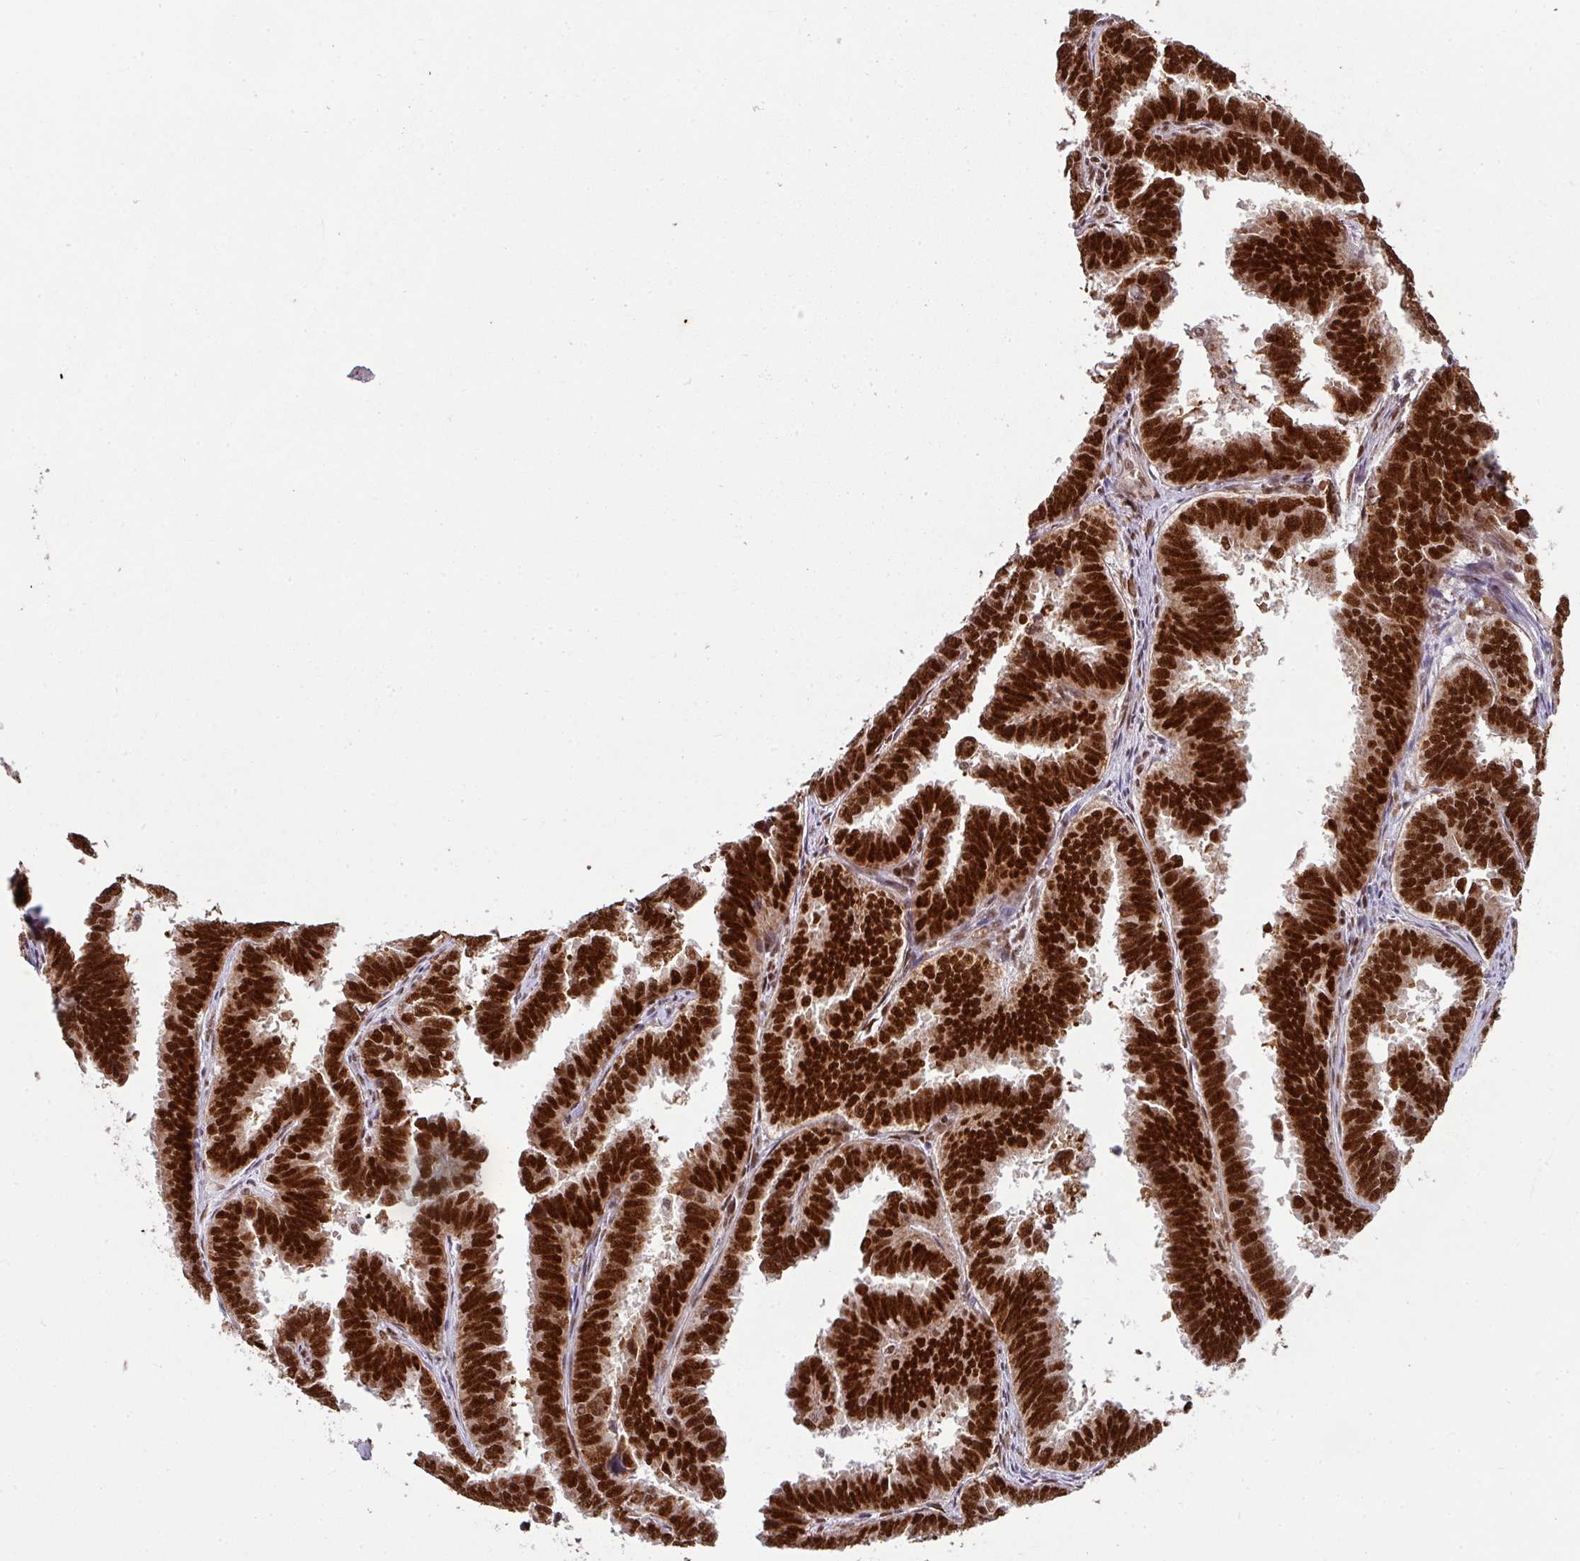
{"staining": {"intensity": "strong", "quantity": ">75%", "location": "nuclear"}, "tissue": "endometrial cancer", "cell_type": "Tumor cells", "image_type": "cancer", "snomed": [{"axis": "morphology", "description": "Adenocarcinoma, NOS"}, {"axis": "topography", "description": "Endometrium"}], "caption": "Tumor cells display high levels of strong nuclear positivity in approximately >75% of cells in human endometrial adenocarcinoma.", "gene": "PHF23", "patient": {"sex": "female", "age": 75}}